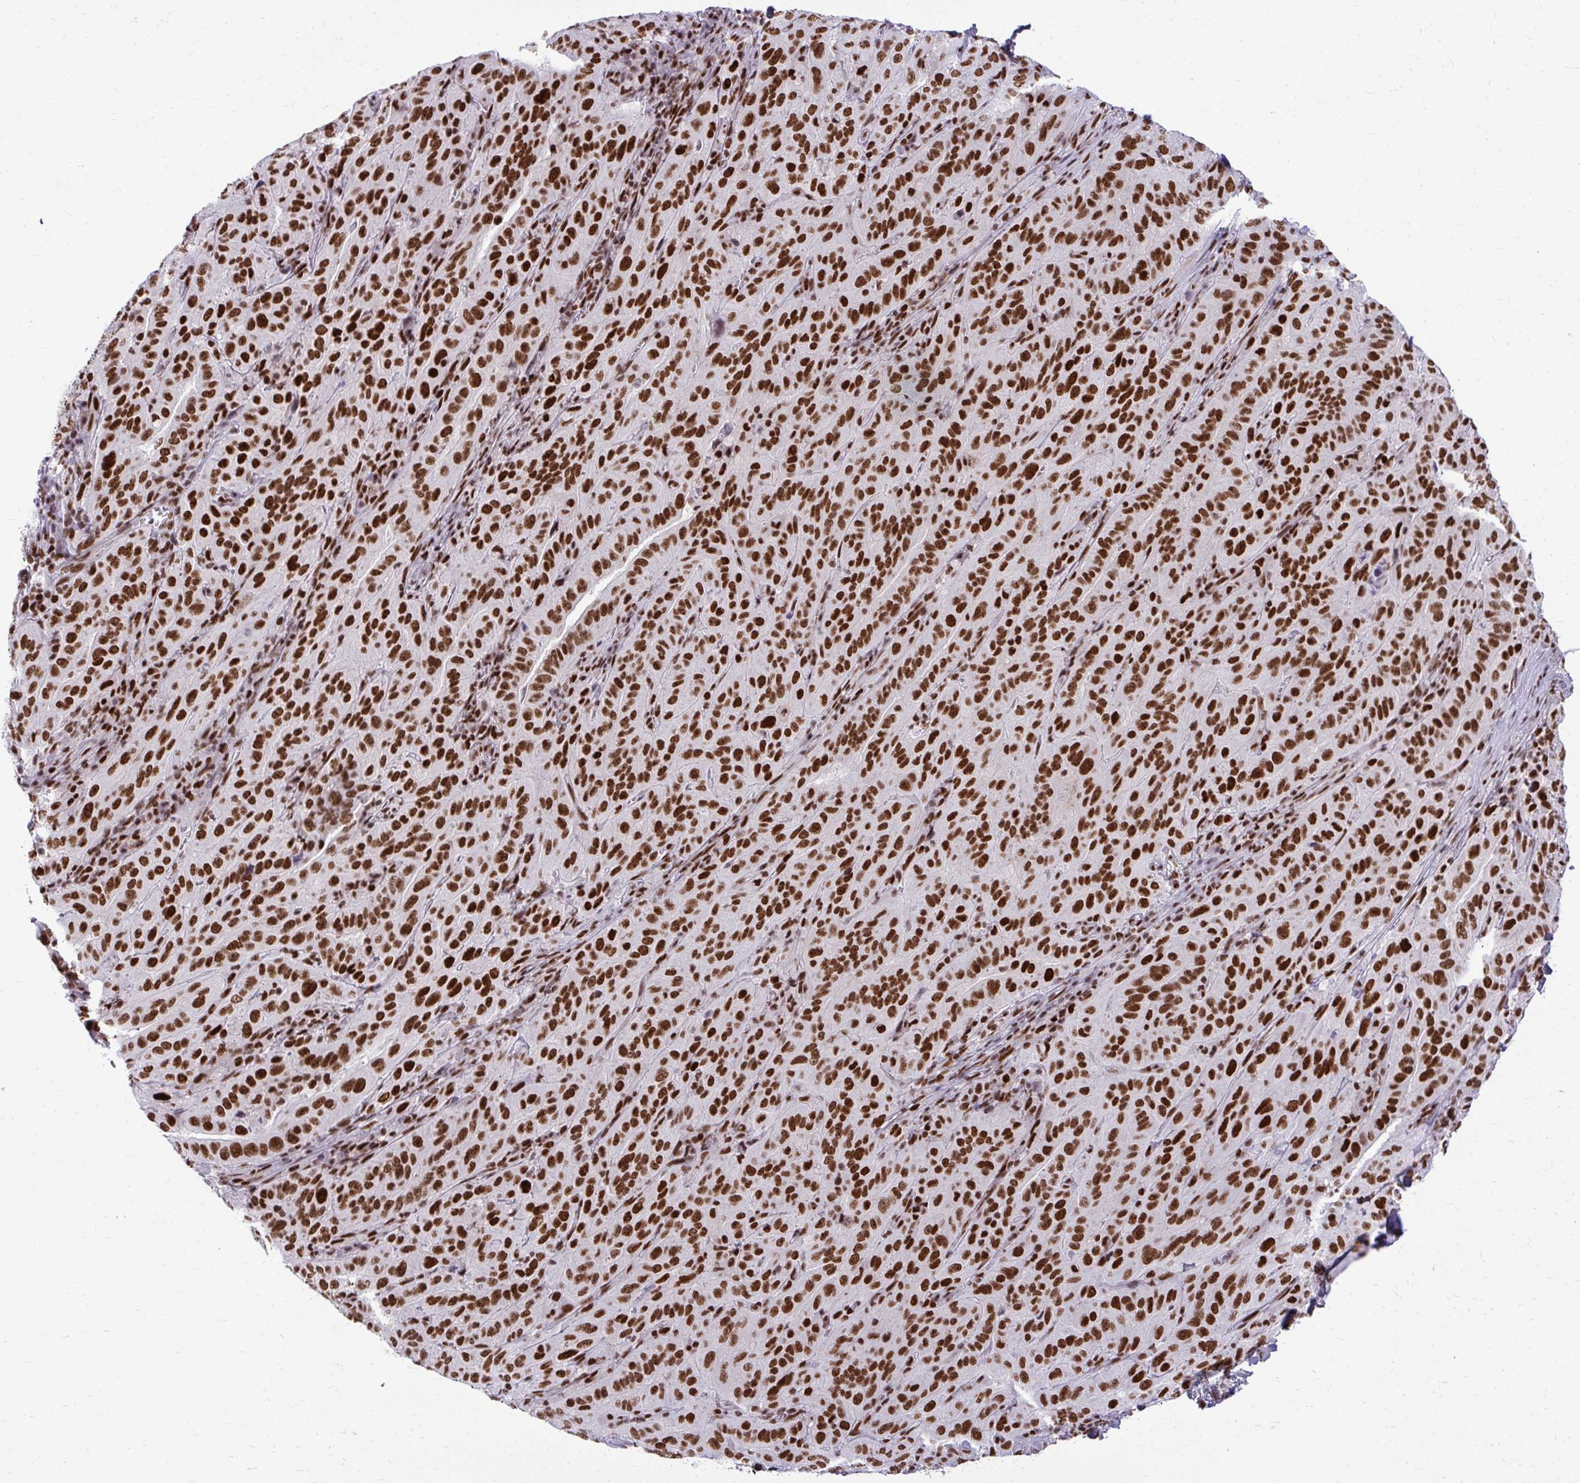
{"staining": {"intensity": "strong", "quantity": ">75%", "location": "nuclear"}, "tissue": "pancreatic cancer", "cell_type": "Tumor cells", "image_type": "cancer", "snomed": [{"axis": "morphology", "description": "Adenocarcinoma, NOS"}, {"axis": "topography", "description": "Pancreas"}], "caption": "Human pancreatic cancer (adenocarcinoma) stained for a protein (brown) reveals strong nuclear positive staining in approximately >75% of tumor cells.", "gene": "CDYL", "patient": {"sex": "male", "age": 63}}